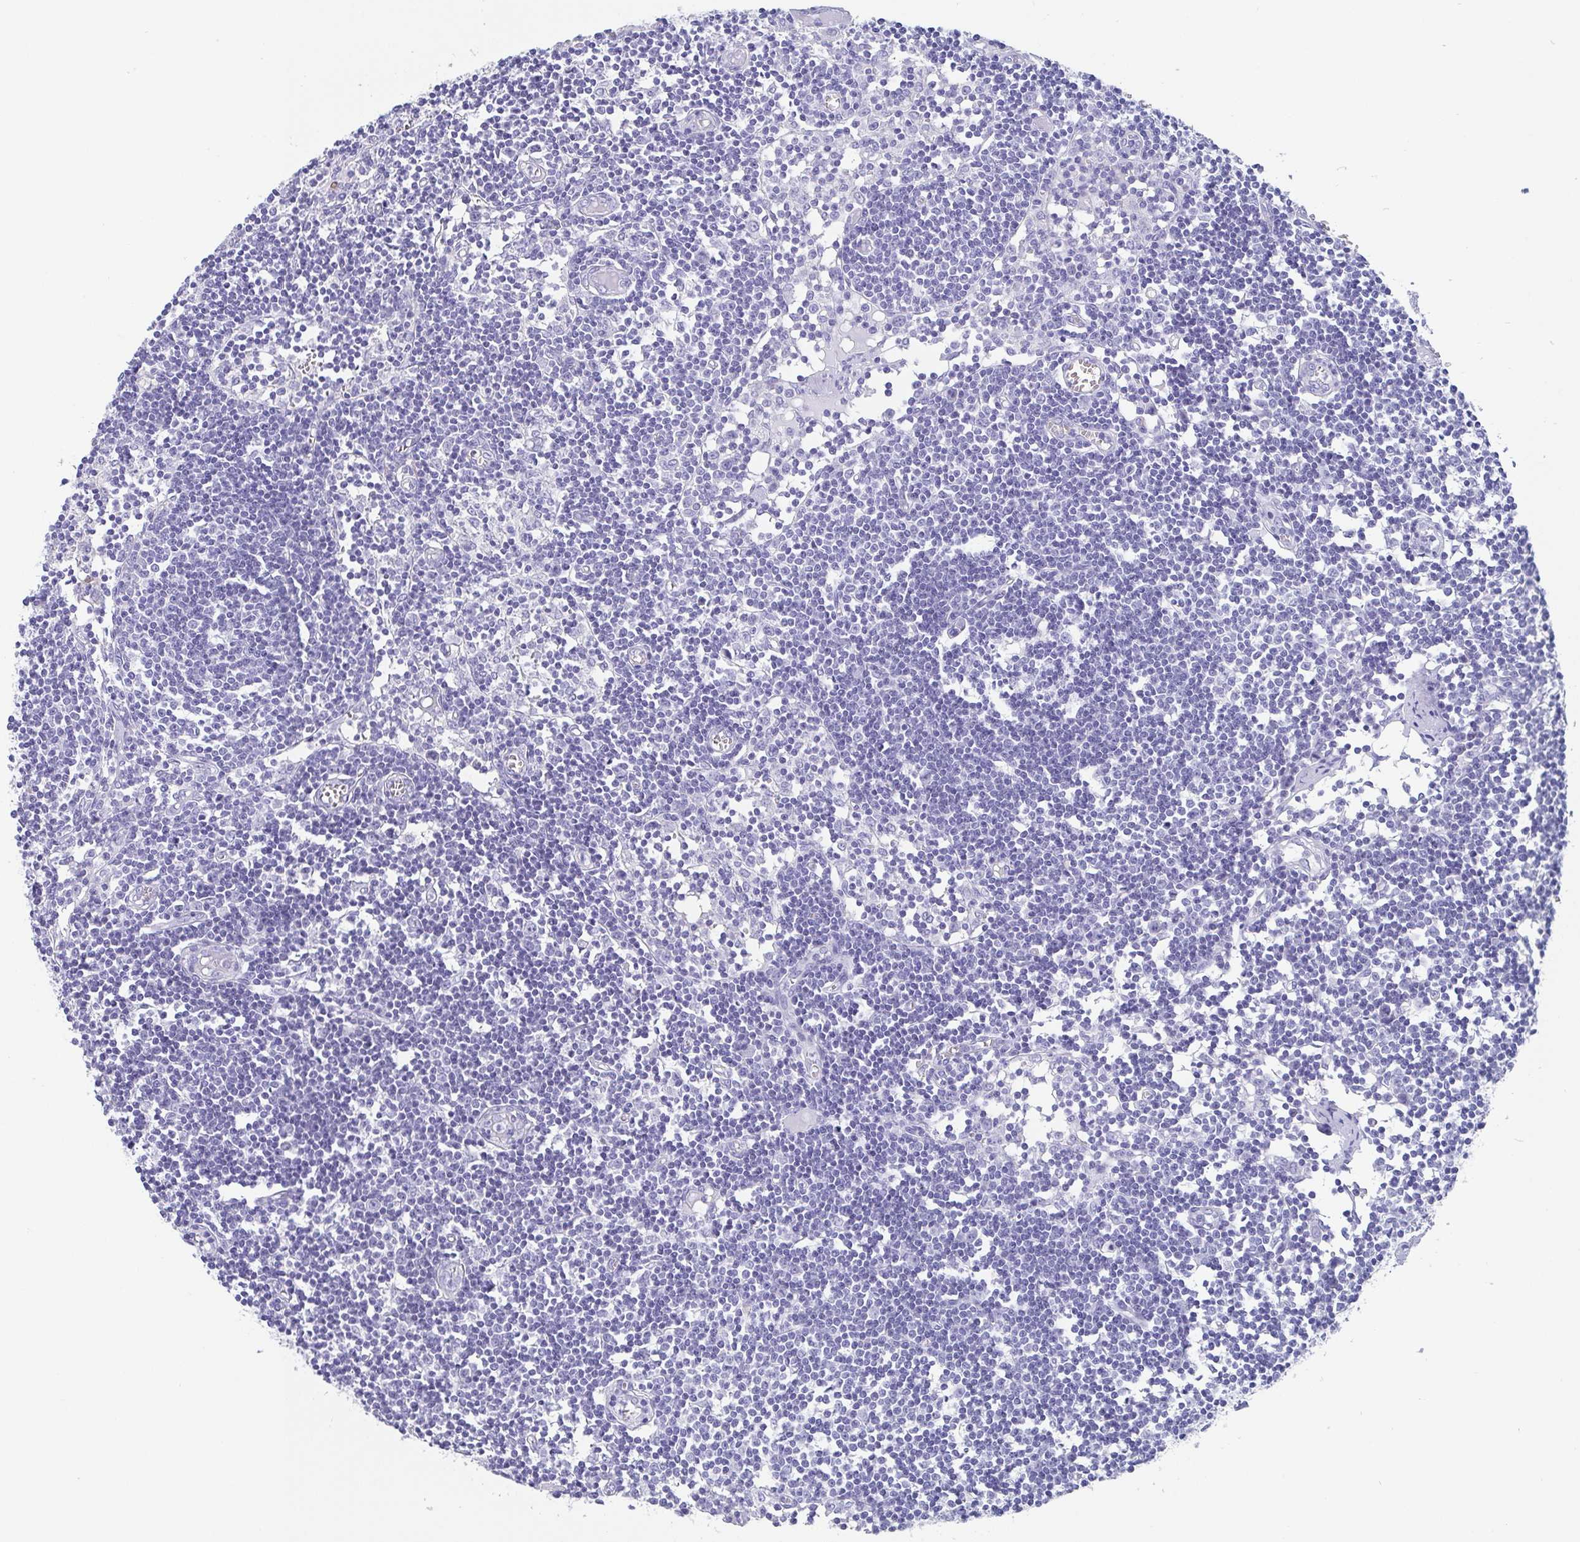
{"staining": {"intensity": "negative", "quantity": "none", "location": "none"}, "tissue": "lymph node", "cell_type": "Germinal center cells", "image_type": "normal", "snomed": [{"axis": "morphology", "description": "Normal tissue, NOS"}, {"axis": "topography", "description": "Lymph node"}], "caption": "Immunohistochemical staining of benign lymph node demonstrates no significant staining in germinal center cells.", "gene": "SCGN", "patient": {"sex": "female", "age": 11}}